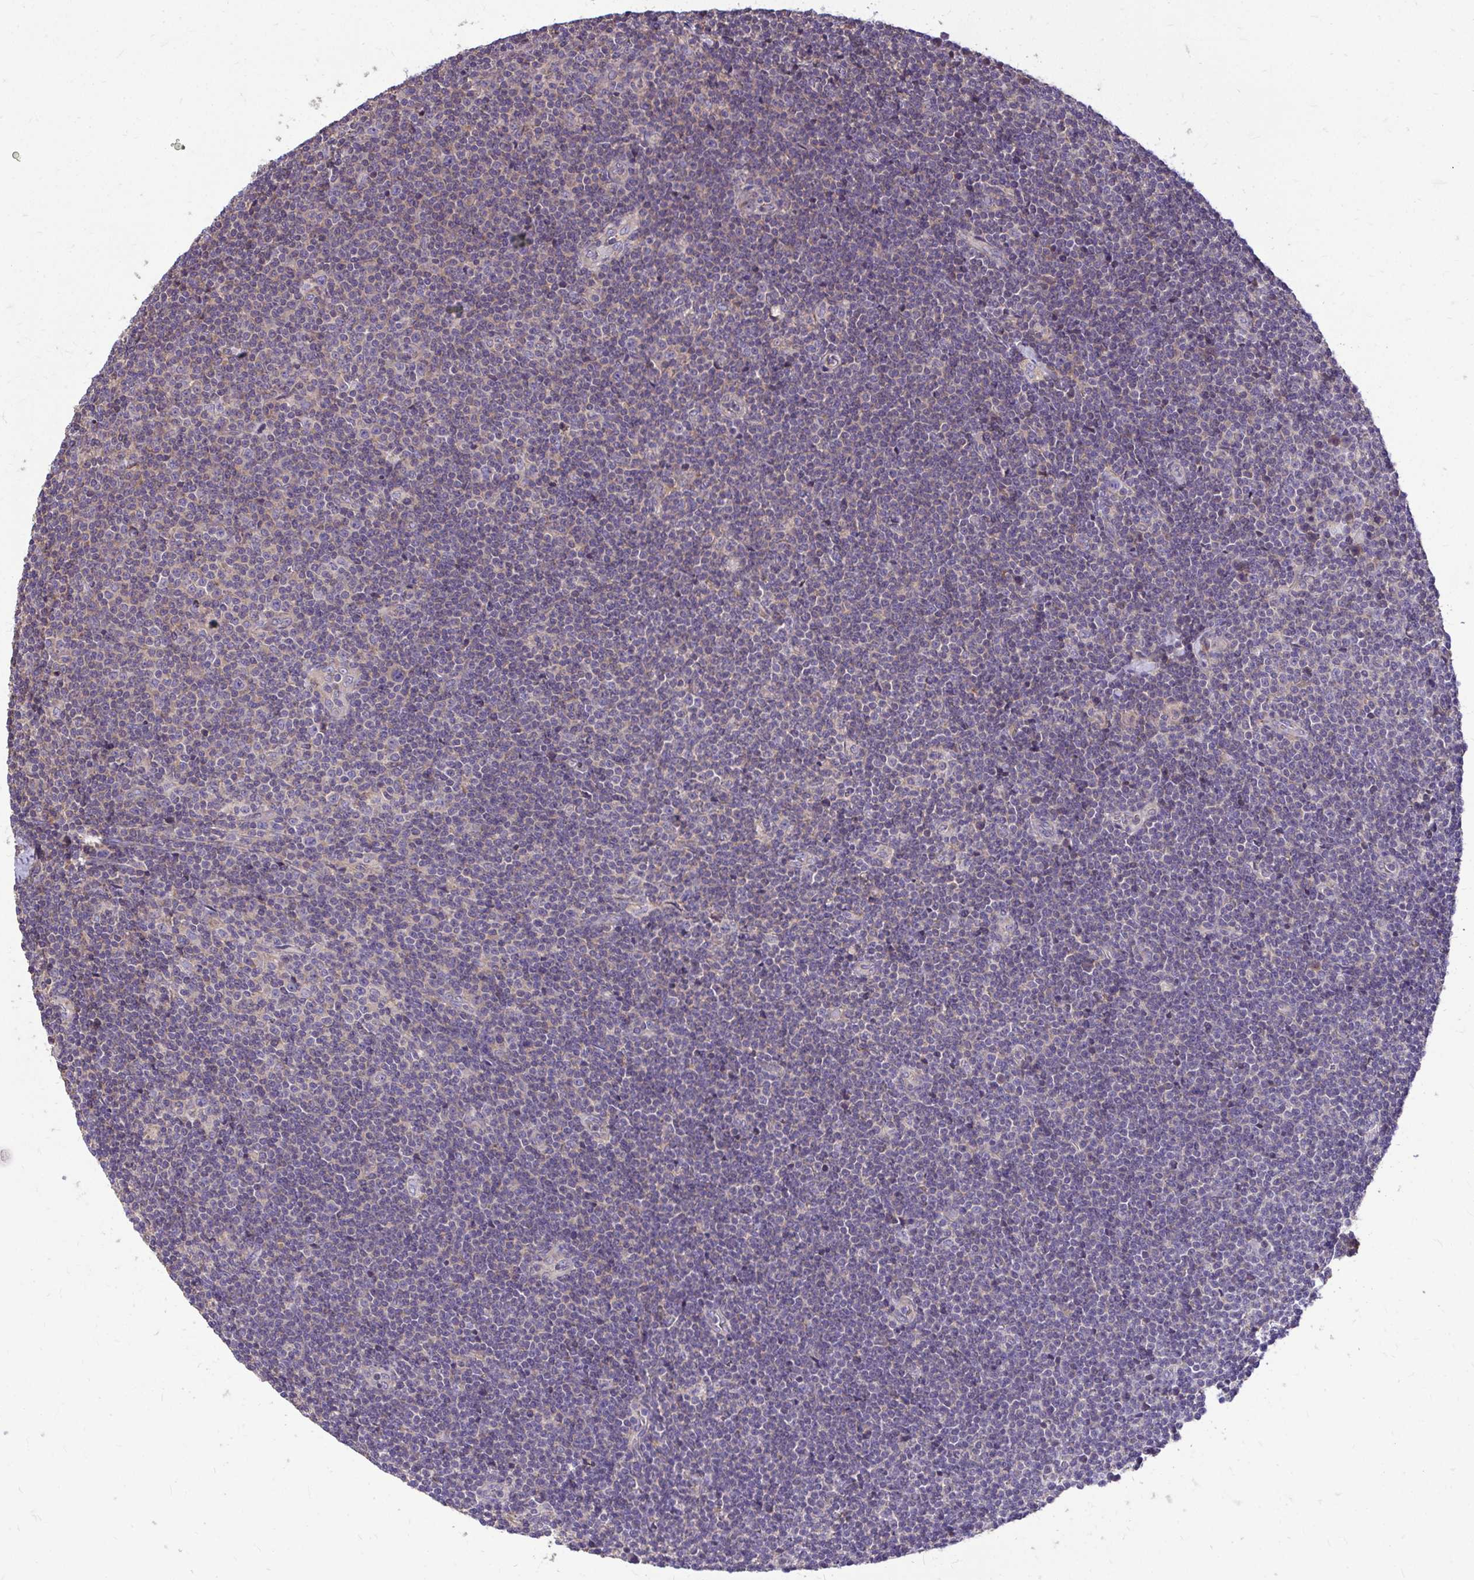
{"staining": {"intensity": "negative", "quantity": "none", "location": "none"}, "tissue": "lymphoma", "cell_type": "Tumor cells", "image_type": "cancer", "snomed": [{"axis": "morphology", "description": "Malignant lymphoma, non-Hodgkin's type, Low grade"}, {"axis": "topography", "description": "Lymph node"}], "caption": "Tumor cells are negative for protein expression in human low-grade malignant lymphoma, non-Hodgkin's type.", "gene": "FMR1", "patient": {"sex": "male", "age": 48}}